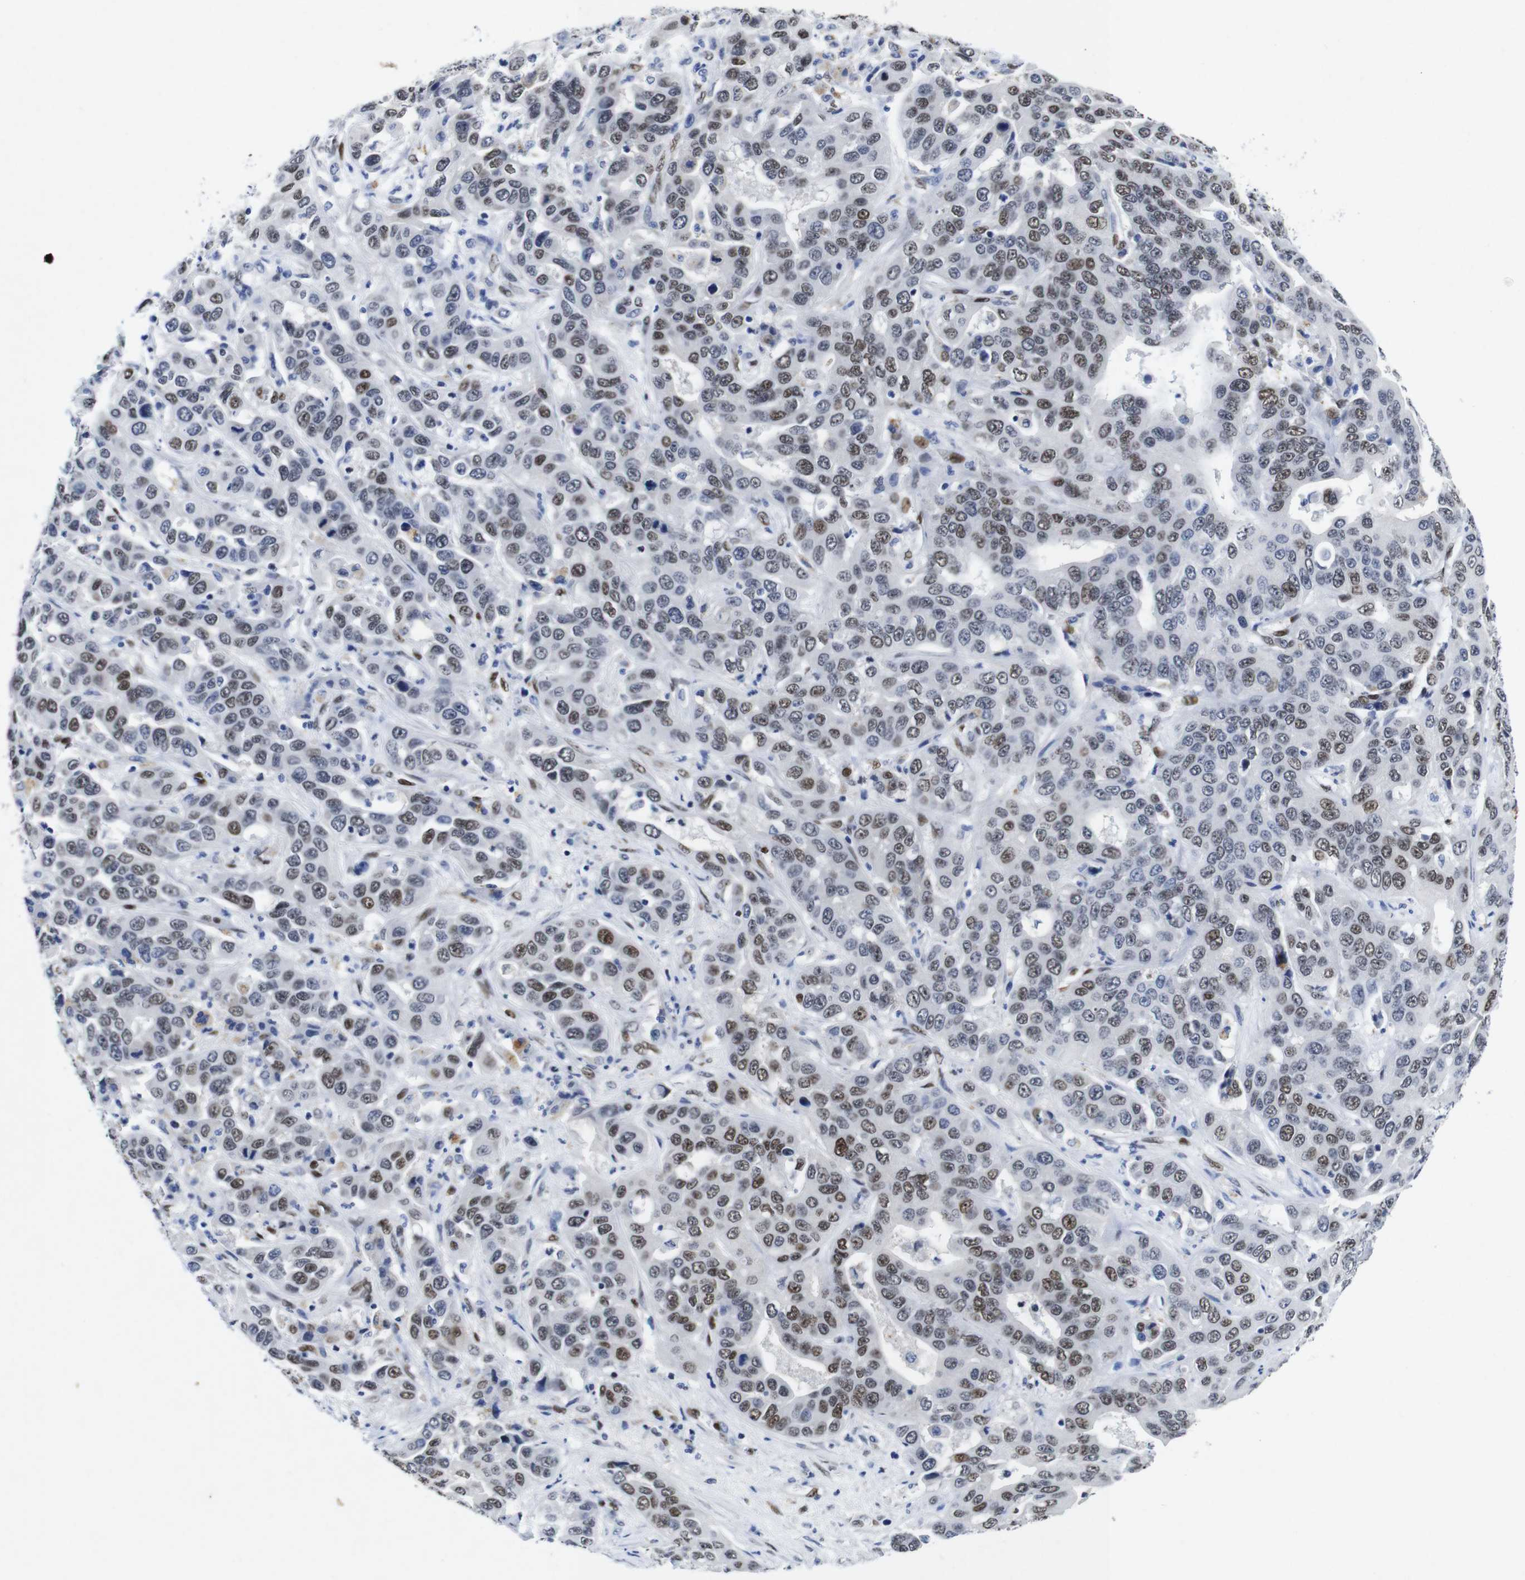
{"staining": {"intensity": "moderate", "quantity": ">75%", "location": "nuclear"}, "tissue": "liver cancer", "cell_type": "Tumor cells", "image_type": "cancer", "snomed": [{"axis": "morphology", "description": "Cholangiocarcinoma"}, {"axis": "topography", "description": "Liver"}], "caption": "A histopathology image showing moderate nuclear expression in approximately >75% of tumor cells in liver cancer (cholangiocarcinoma), as visualized by brown immunohistochemical staining.", "gene": "FOSL2", "patient": {"sex": "female", "age": 52}}